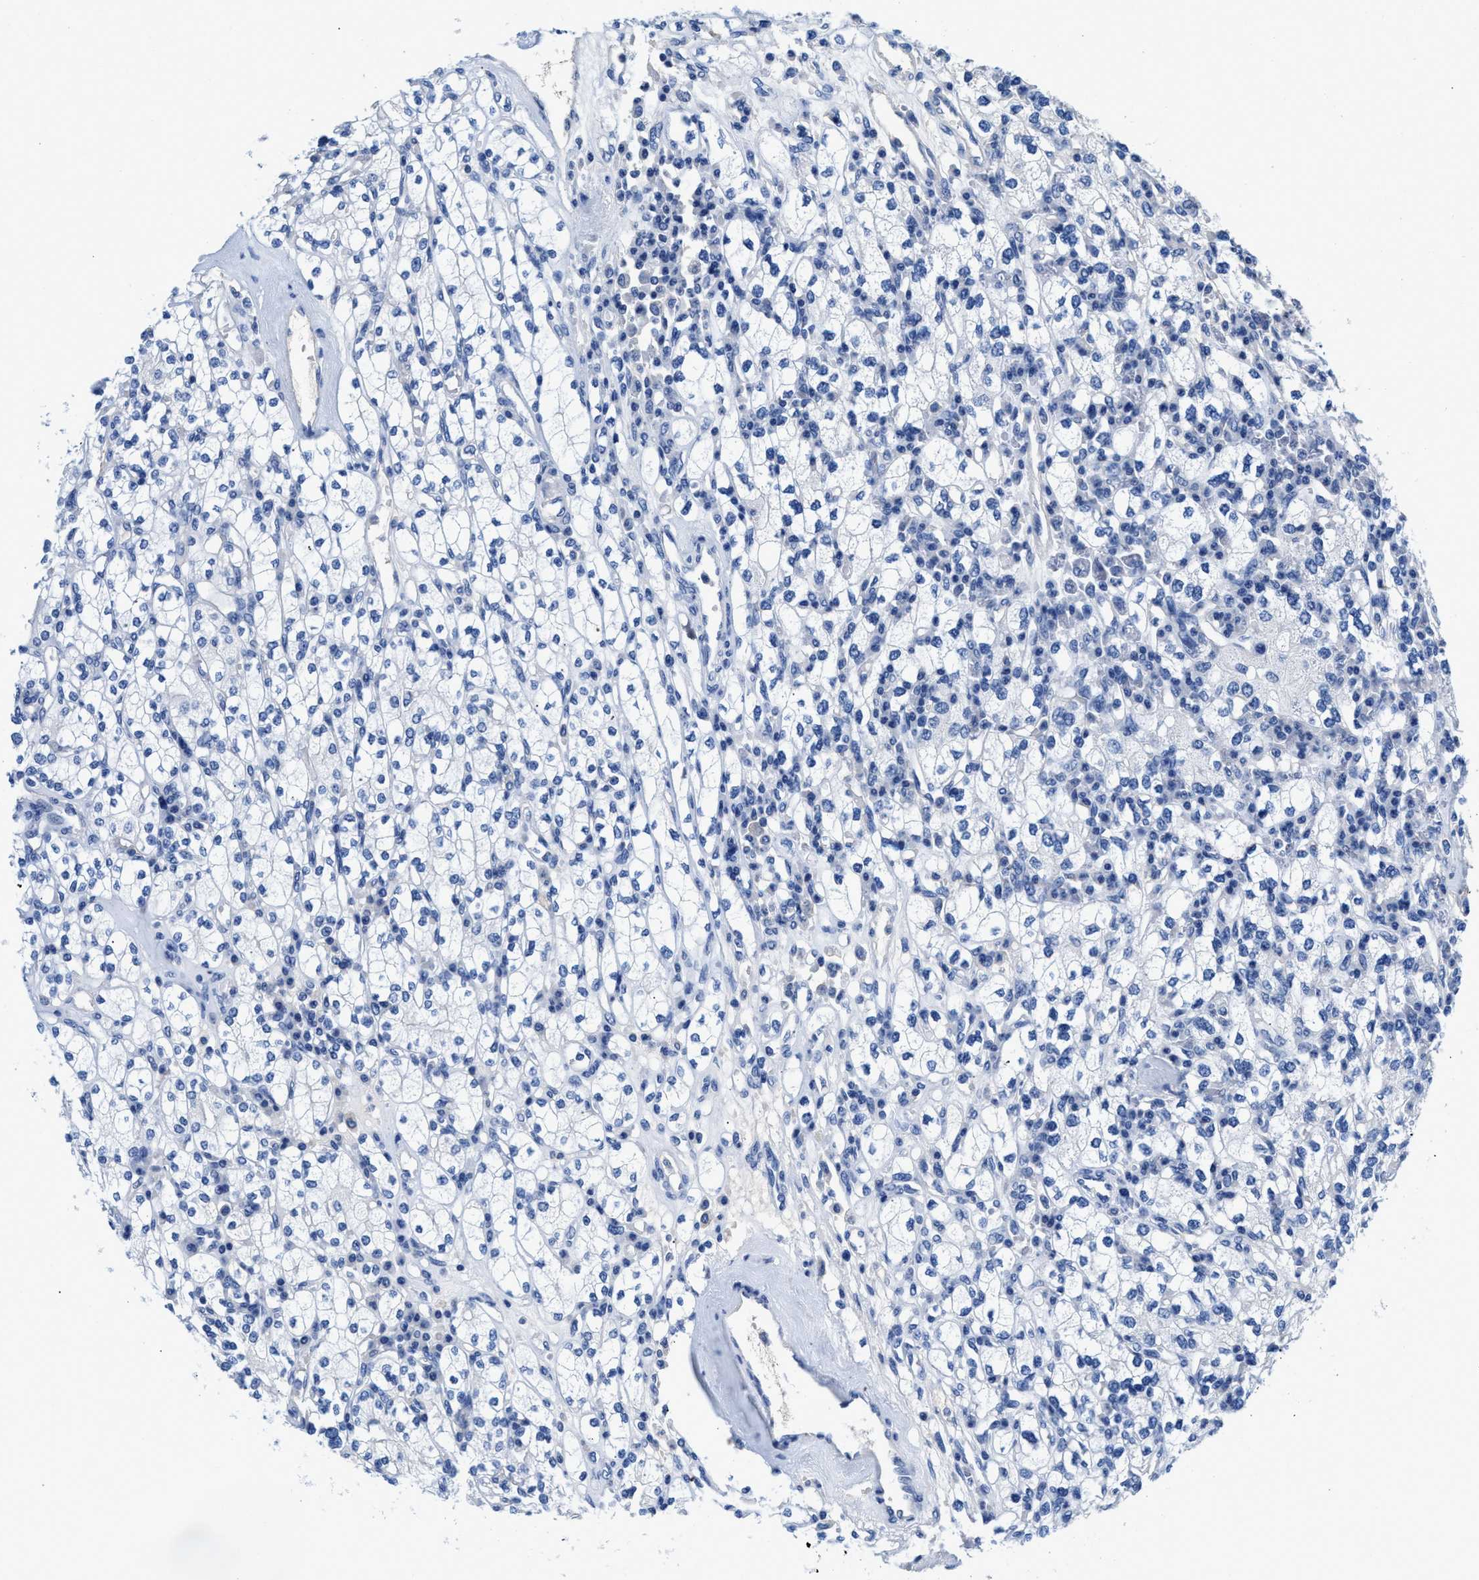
{"staining": {"intensity": "negative", "quantity": "none", "location": "none"}, "tissue": "renal cancer", "cell_type": "Tumor cells", "image_type": "cancer", "snomed": [{"axis": "morphology", "description": "Adenocarcinoma, NOS"}, {"axis": "topography", "description": "Kidney"}], "caption": "A high-resolution image shows immunohistochemistry staining of adenocarcinoma (renal), which reveals no significant staining in tumor cells. The staining is performed using DAB (3,3'-diaminobenzidine) brown chromogen with nuclei counter-stained in using hematoxylin.", "gene": "SLFN13", "patient": {"sex": "male", "age": 77}}